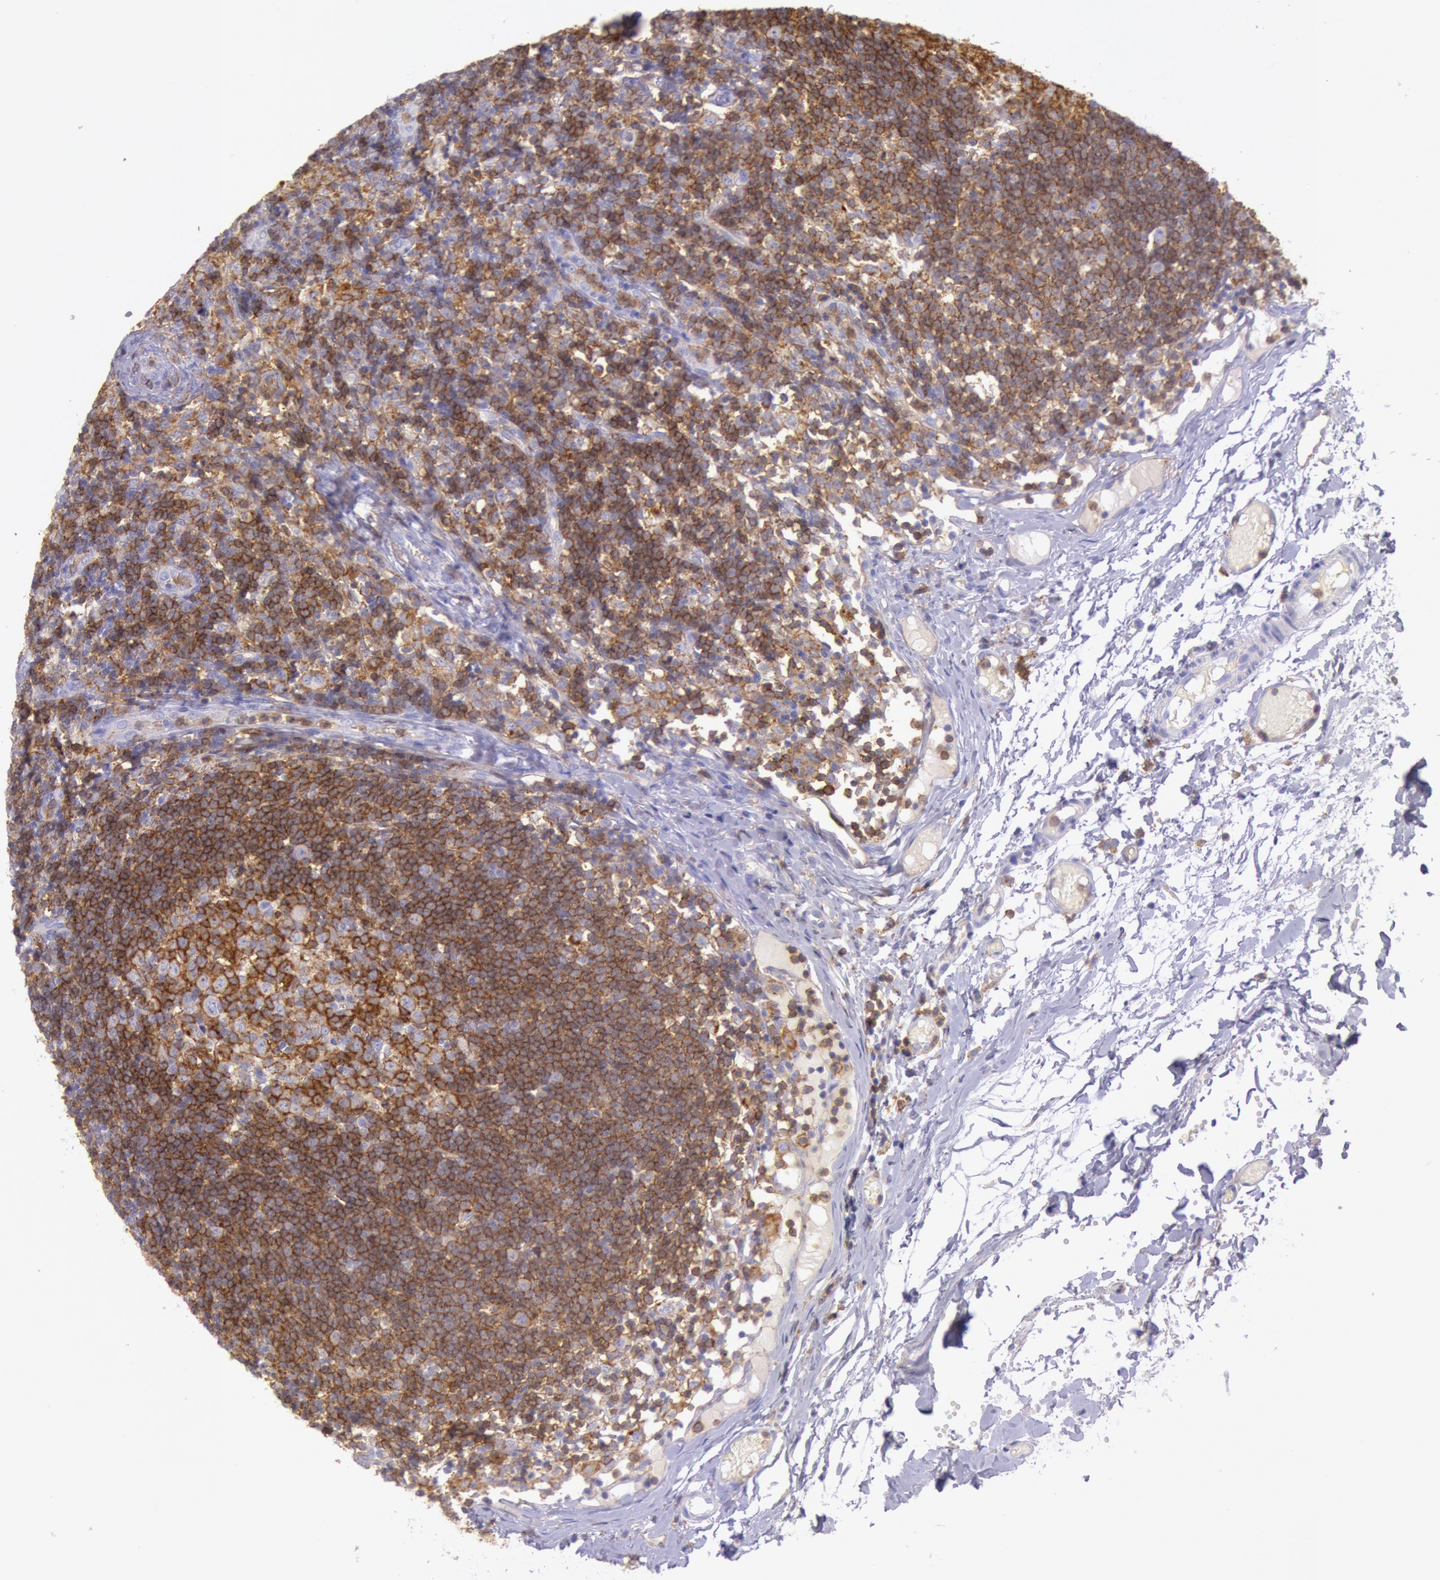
{"staining": {"intensity": "moderate", "quantity": ">75%", "location": "cytoplasmic/membranous"}, "tissue": "lymph node", "cell_type": "Germinal center cells", "image_type": "normal", "snomed": [{"axis": "morphology", "description": "Normal tissue, NOS"}, {"axis": "morphology", "description": "Inflammation, NOS"}, {"axis": "topography", "description": "Lymph node"}, {"axis": "topography", "description": "Salivary gland"}], "caption": "A medium amount of moderate cytoplasmic/membranous expression is appreciated in approximately >75% of germinal center cells in unremarkable lymph node. (Brightfield microscopy of DAB IHC at high magnification).", "gene": "LYN", "patient": {"sex": "male", "age": 3}}